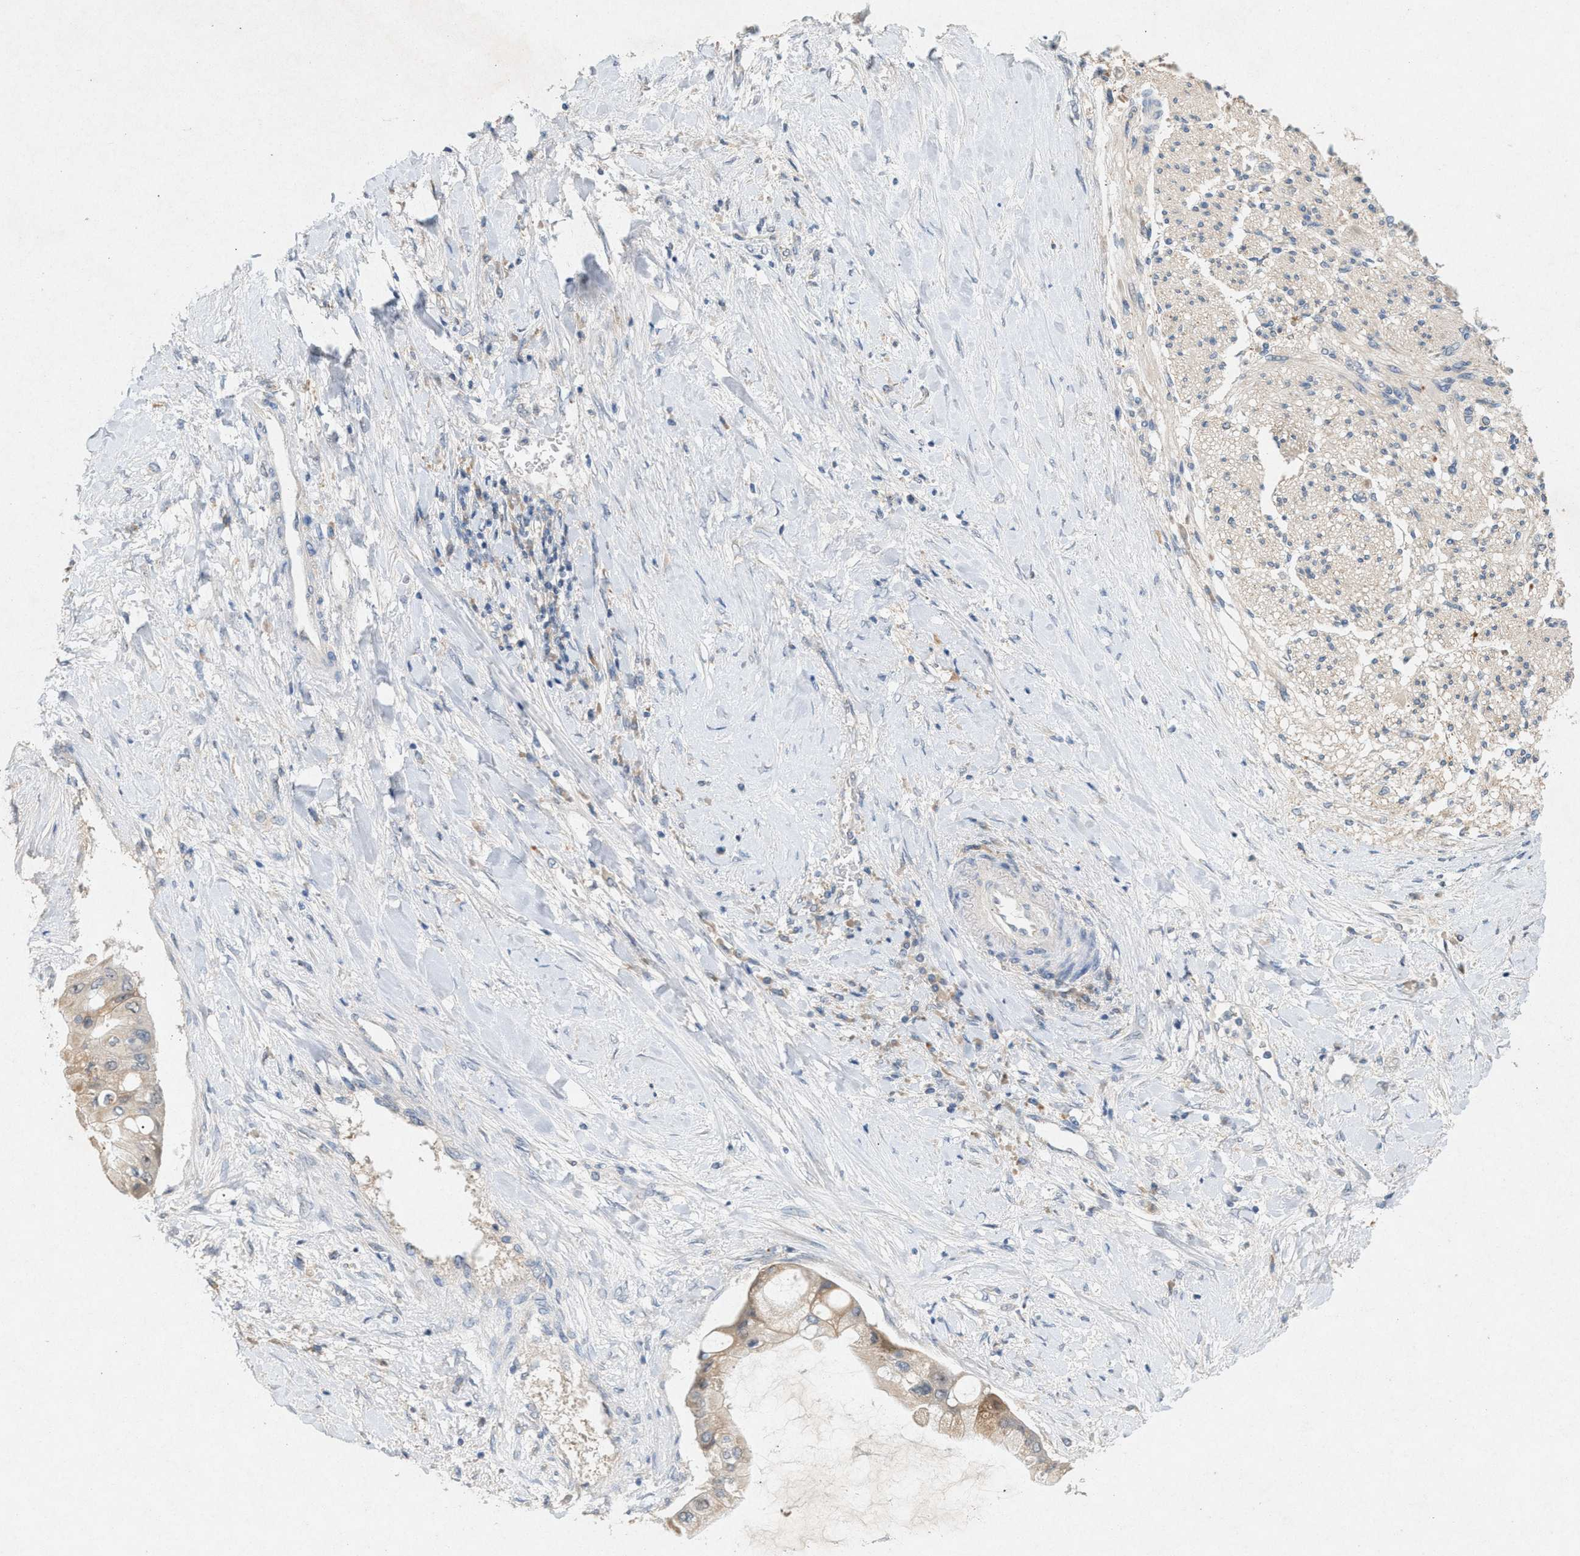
{"staining": {"intensity": "weak", "quantity": "25%-75%", "location": "cytoplasmic/membranous"}, "tissue": "liver cancer", "cell_type": "Tumor cells", "image_type": "cancer", "snomed": [{"axis": "morphology", "description": "Cholangiocarcinoma"}, {"axis": "topography", "description": "Liver"}], "caption": "Protein analysis of liver cholangiocarcinoma tissue exhibits weak cytoplasmic/membranous positivity in approximately 25%-75% of tumor cells.", "gene": "DCAF7", "patient": {"sex": "male", "age": 50}}